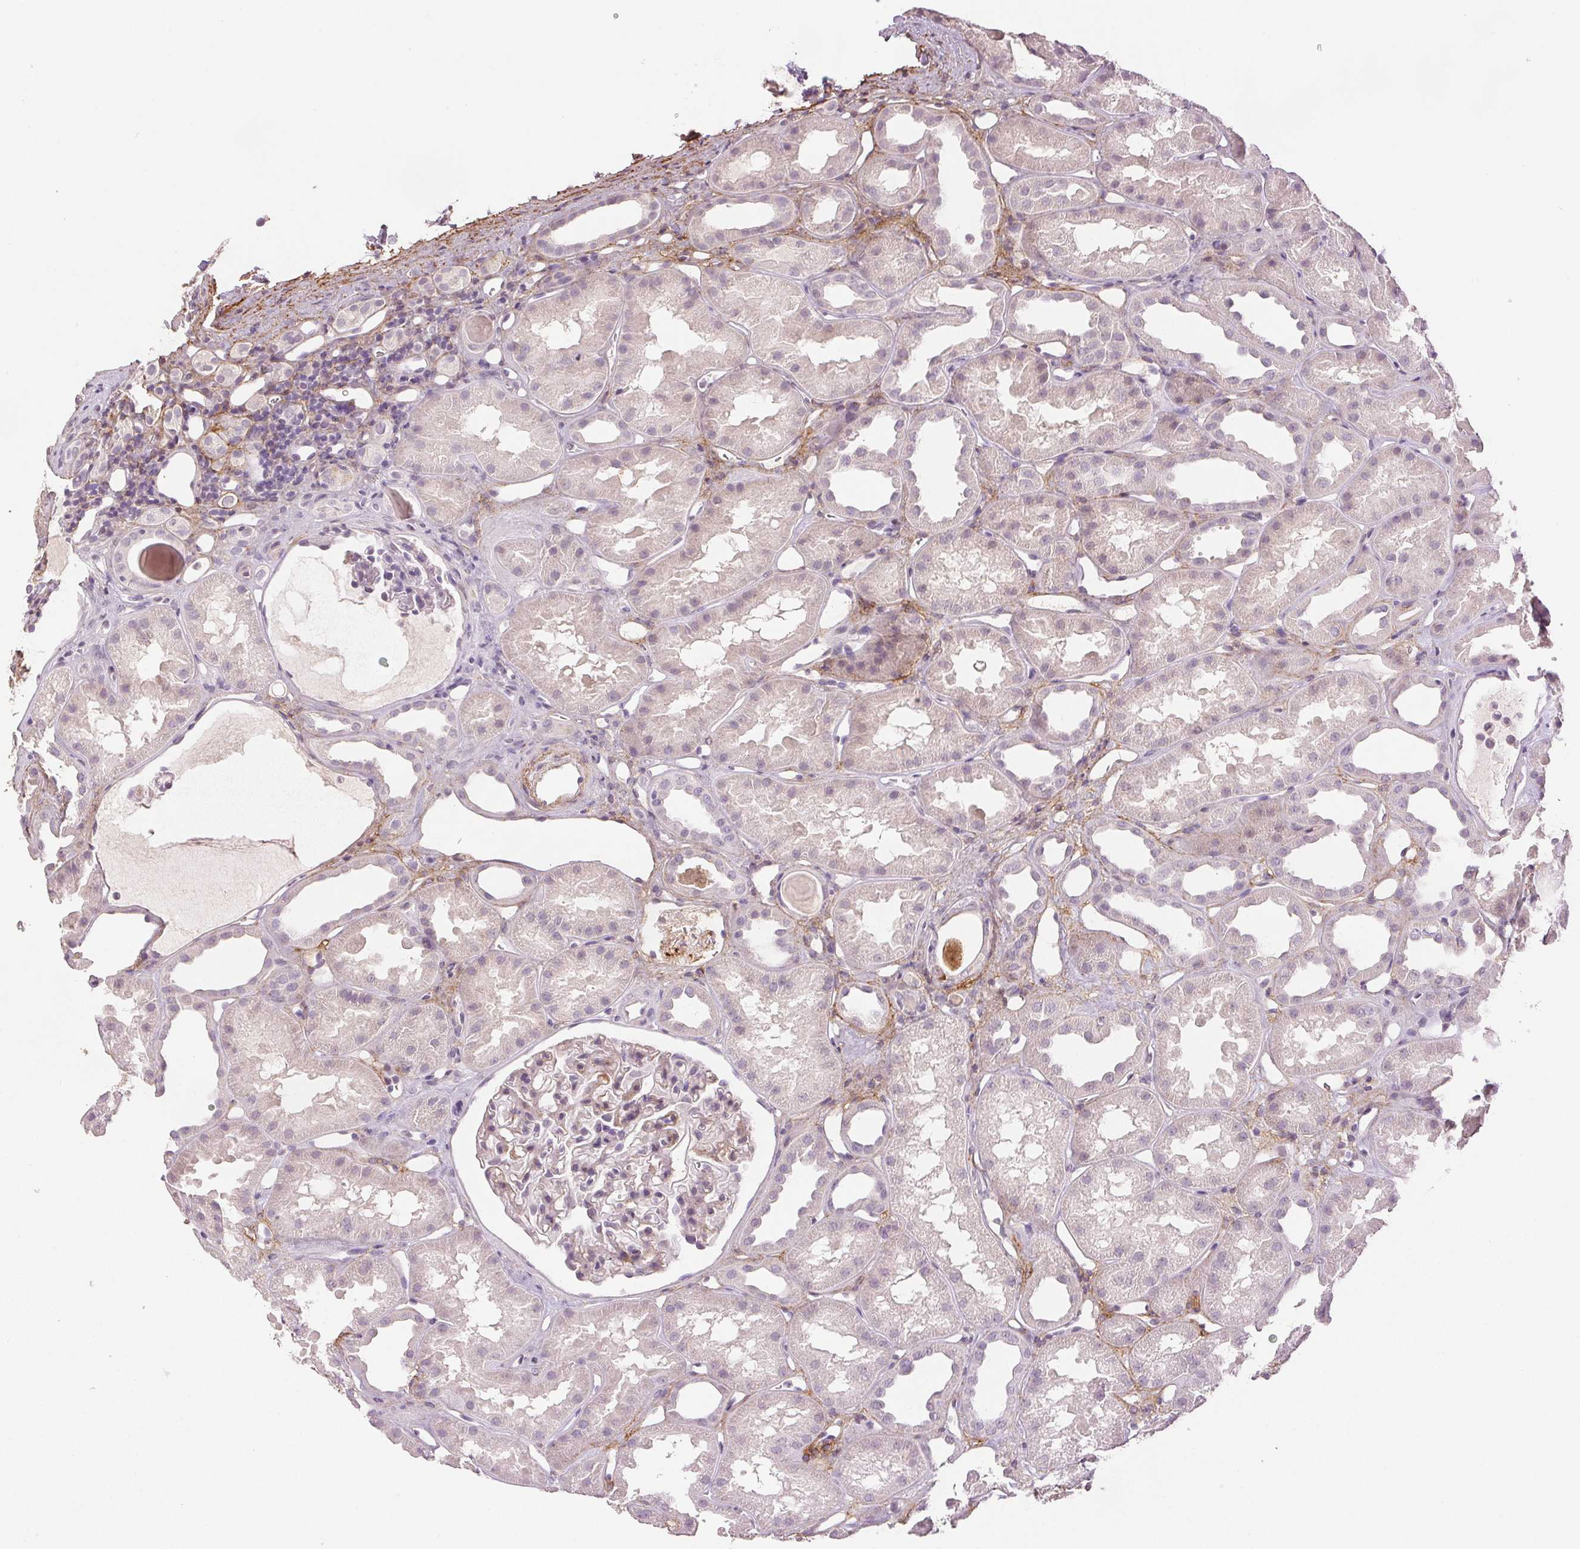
{"staining": {"intensity": "negative", "quantity": "none", "location": "none"}, "tissue": "kidney", "cell_type": "Cells in glomeruli", "image_type": "normal", "snomed": [{"axis": "morphology", "description": "Normal tissue, NOS"}, {"axis": "topography", "description": "Kidney"}], "caption": "Cells in glomeruli show no significant protein expression in benign kidney. (Immunohistochemistry (ihc), brightfield microscopy, high magnification).", "gene": "FBN1", "patient": {"sex": "male", "age": 61}}